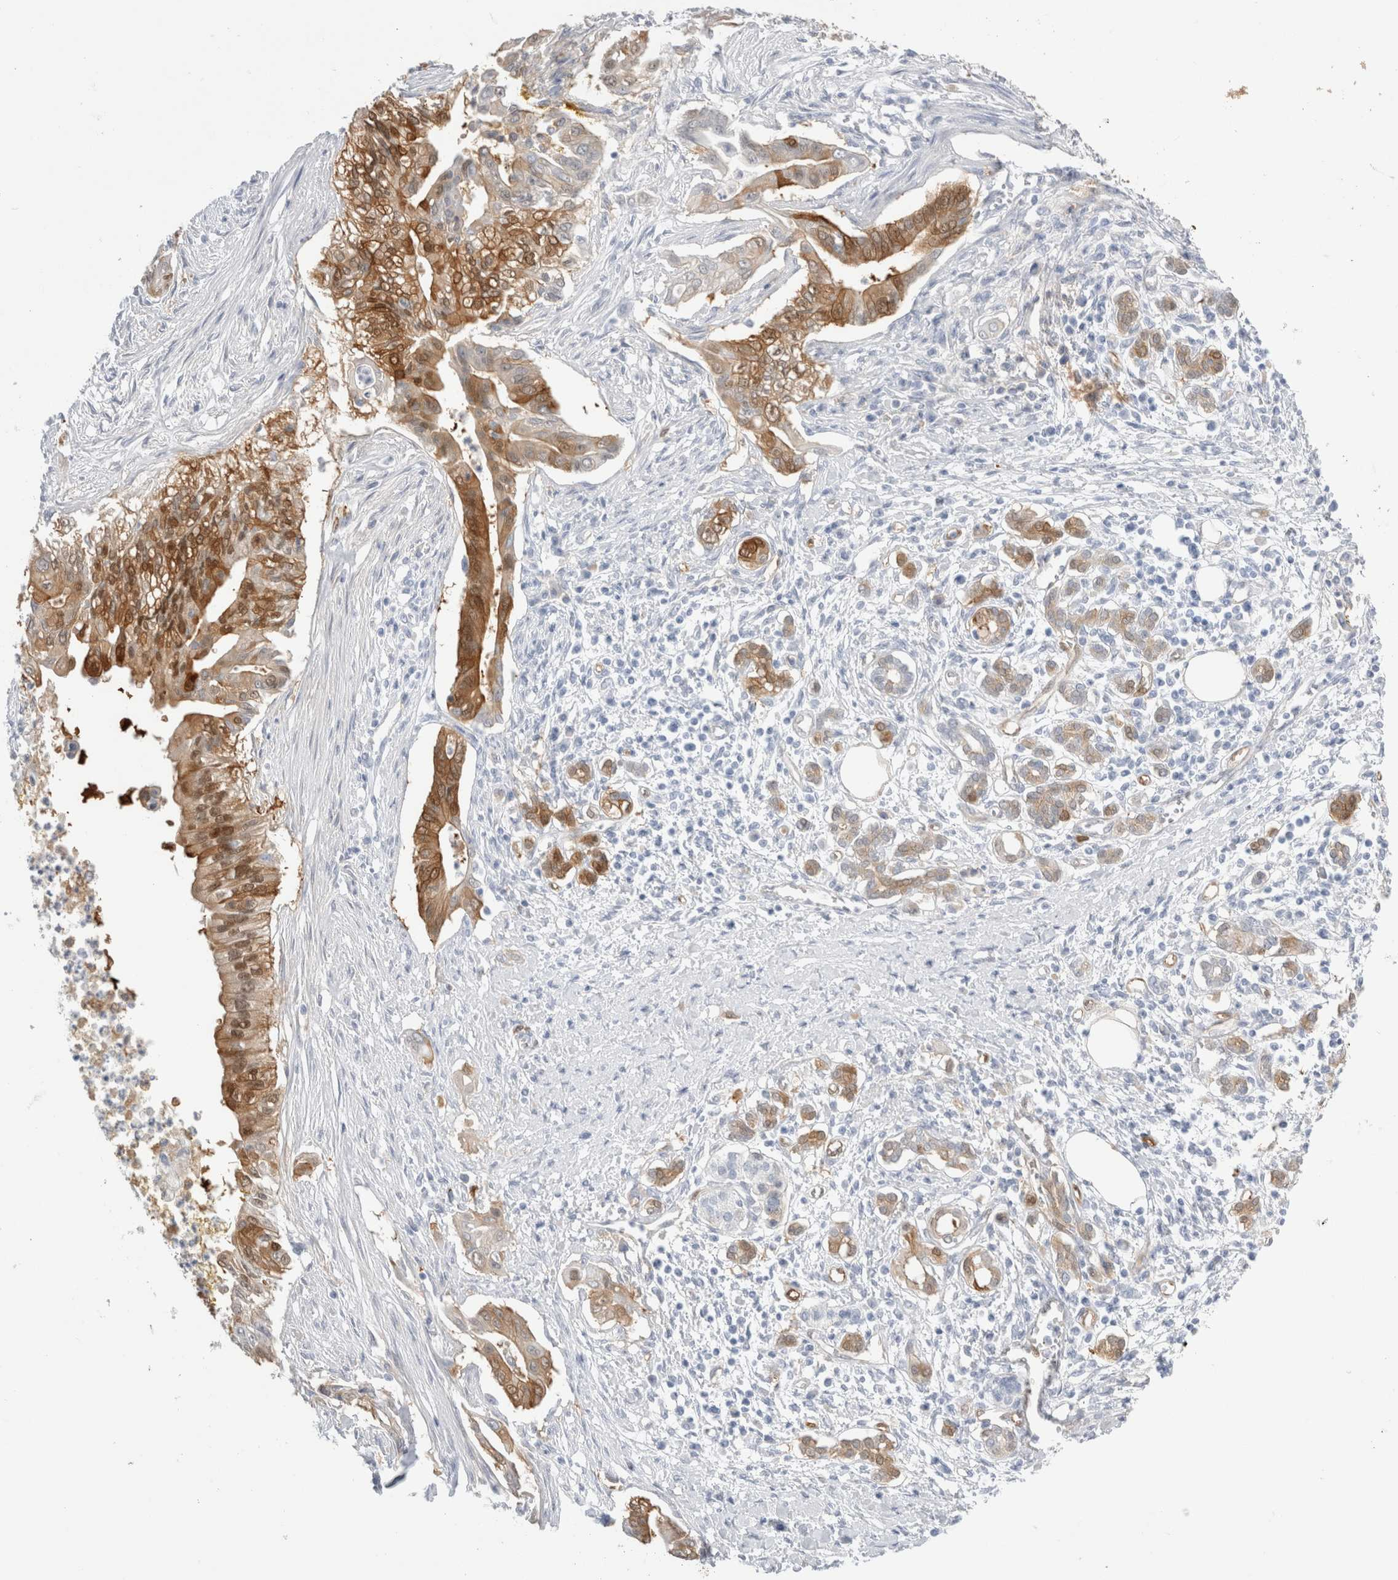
{"staining": {"intensity": "strong", "quantity": ">75%", "location": "cytoplasmic/membranous,nuclear"}, "tissue": "pancreatic cancer", "cell_type": "Tumor cells", "image_type": "cancer", "snomed": [{"axis": "morphology", "description": "Adenocarcinoma, NOS"}, {"axis": "topography", "description": "Pancreas"}], "caption": "Human pancreatic adenocarcinoma stained with a protein marker shows strong staining in tumor cells.", "gene": "NAPEPLD", "patient": {"sex": "male", "age": 58}}